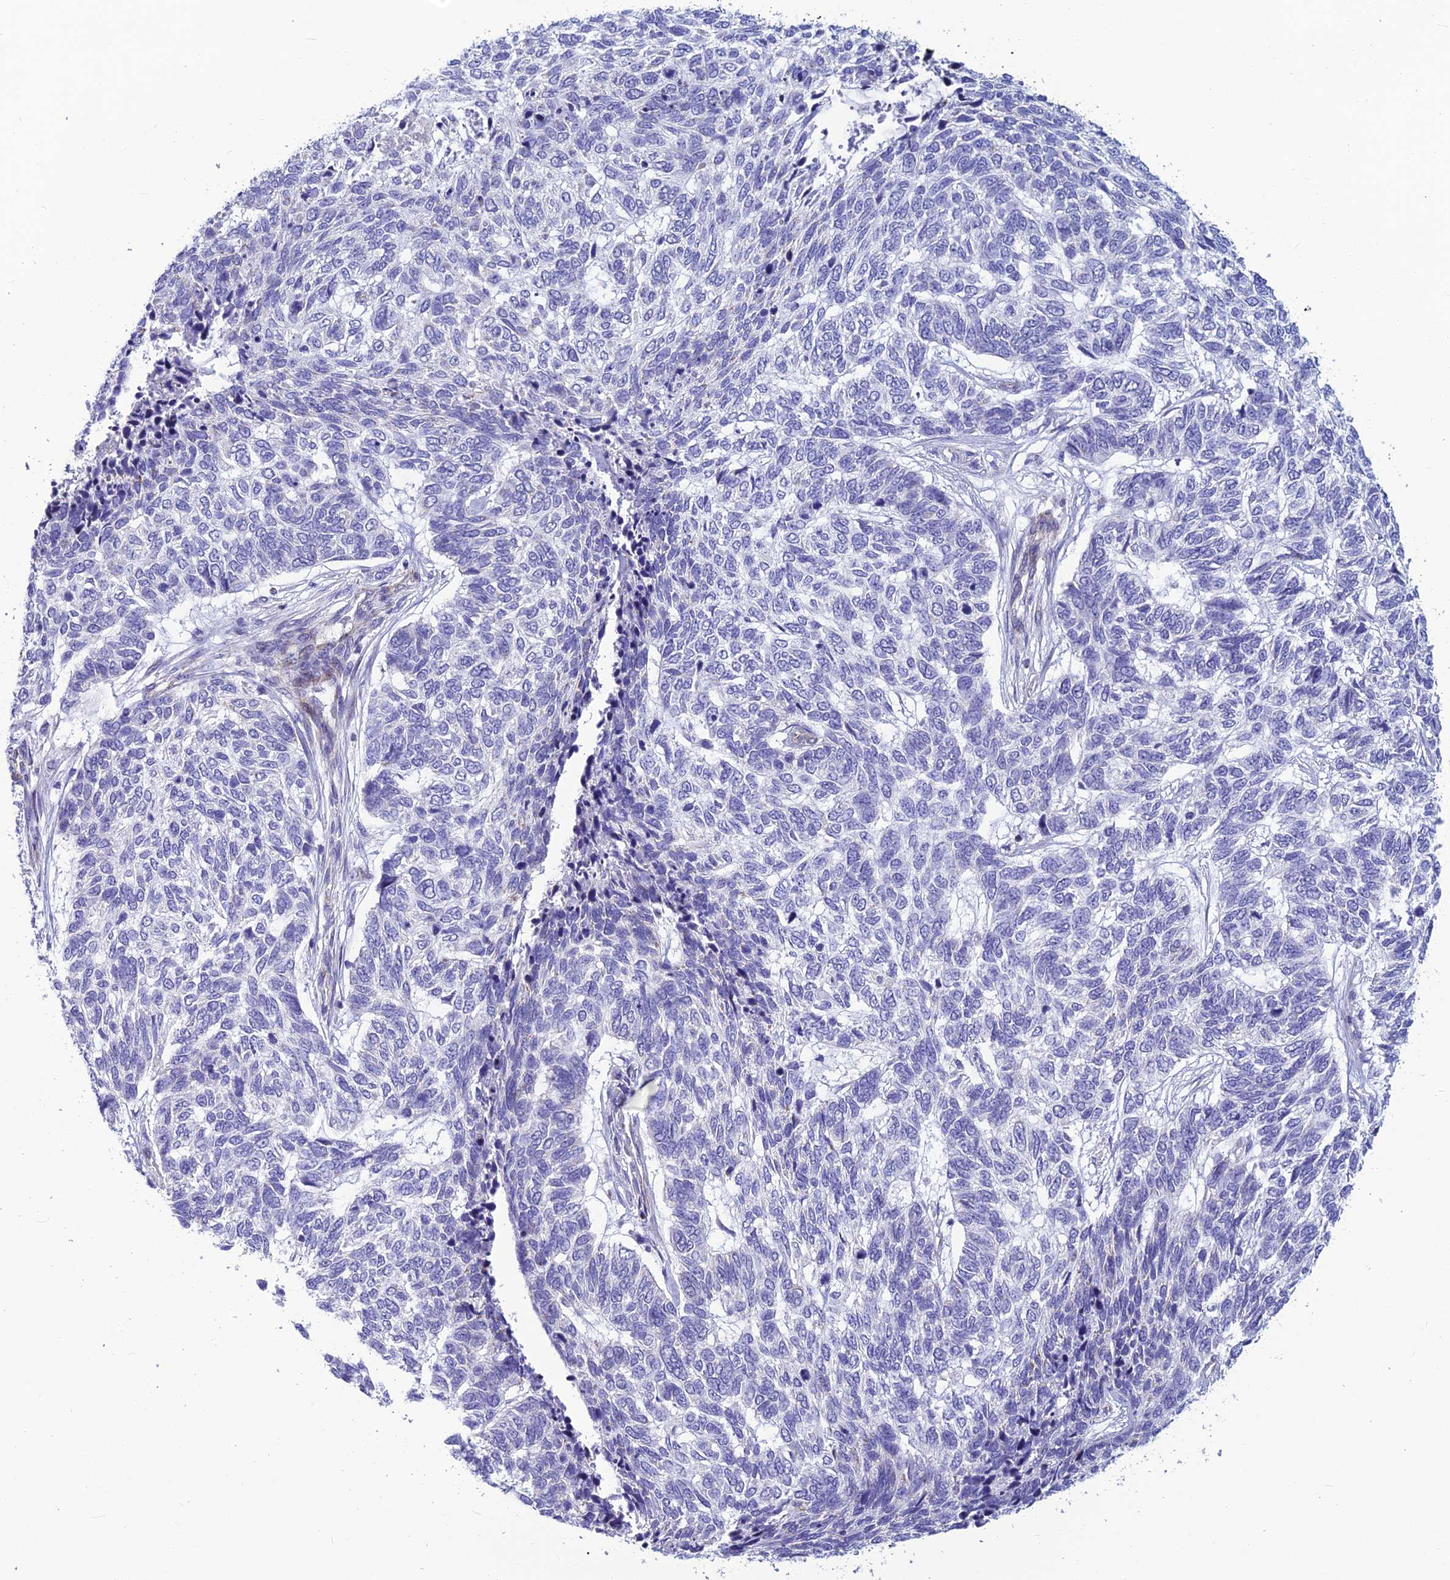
{"staining": {"intensity": "negative", "quantity": "none", "location": "none"}, "tissue": "skin cancer", "cell_type": "Tumor cells", "image_type": "cancer", "snomed": [{"axis": "morphology", "description": "Basal cell carcinoma"}, {"axis": "topography", "description": "Skin"}], "caption": "Immunohistochemistry of skin cancer exhibits no positivity in tumor cells. (DAB IHC with hematoxylin counter stain).", "gene": "POMGNT1", "patient": {"sex": "female", "age": 65}}